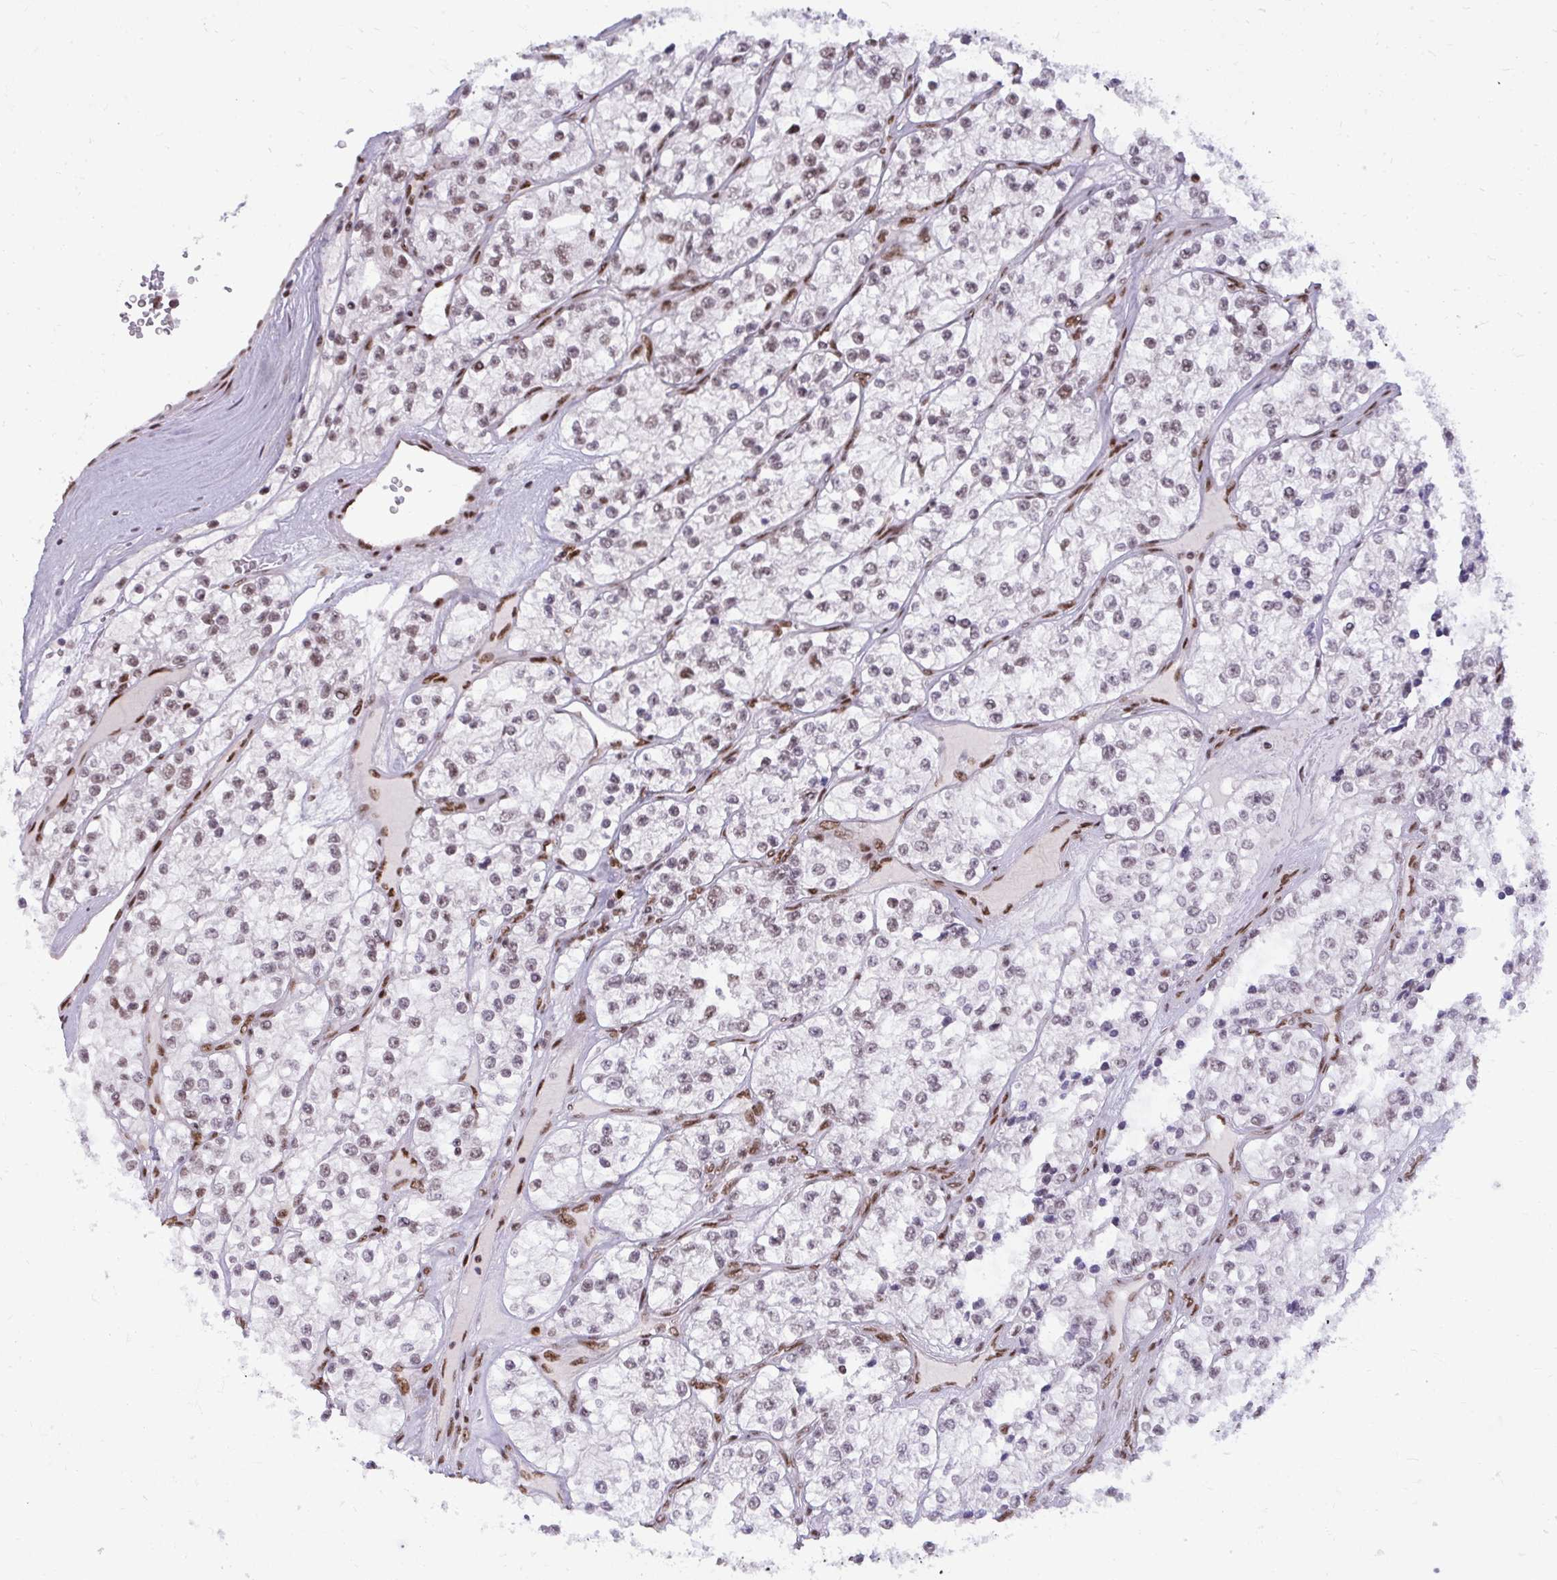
{"staining": {"intensity": "weak", "quantity": "25%-75%", "location": "nuclear"}, "tissue": "renal cancer", "cell_type": "Tumor cells", "image_type": "cancer", "snomed": [{"axis": "morphology", "description": "Adenocarcinoma, NOS"}, {"axis": "topography", "description": "Kidney"}], "caption": "Immunohistochemistry histopathology image of human adenocarcinoma (renal) stained for a protein (brown), which reveals low levels of weak nuclear expression in approximately 25%-75% of tumor cells.", "gene": "CDYL", "patient": {"sex": "female", "age": 57}}